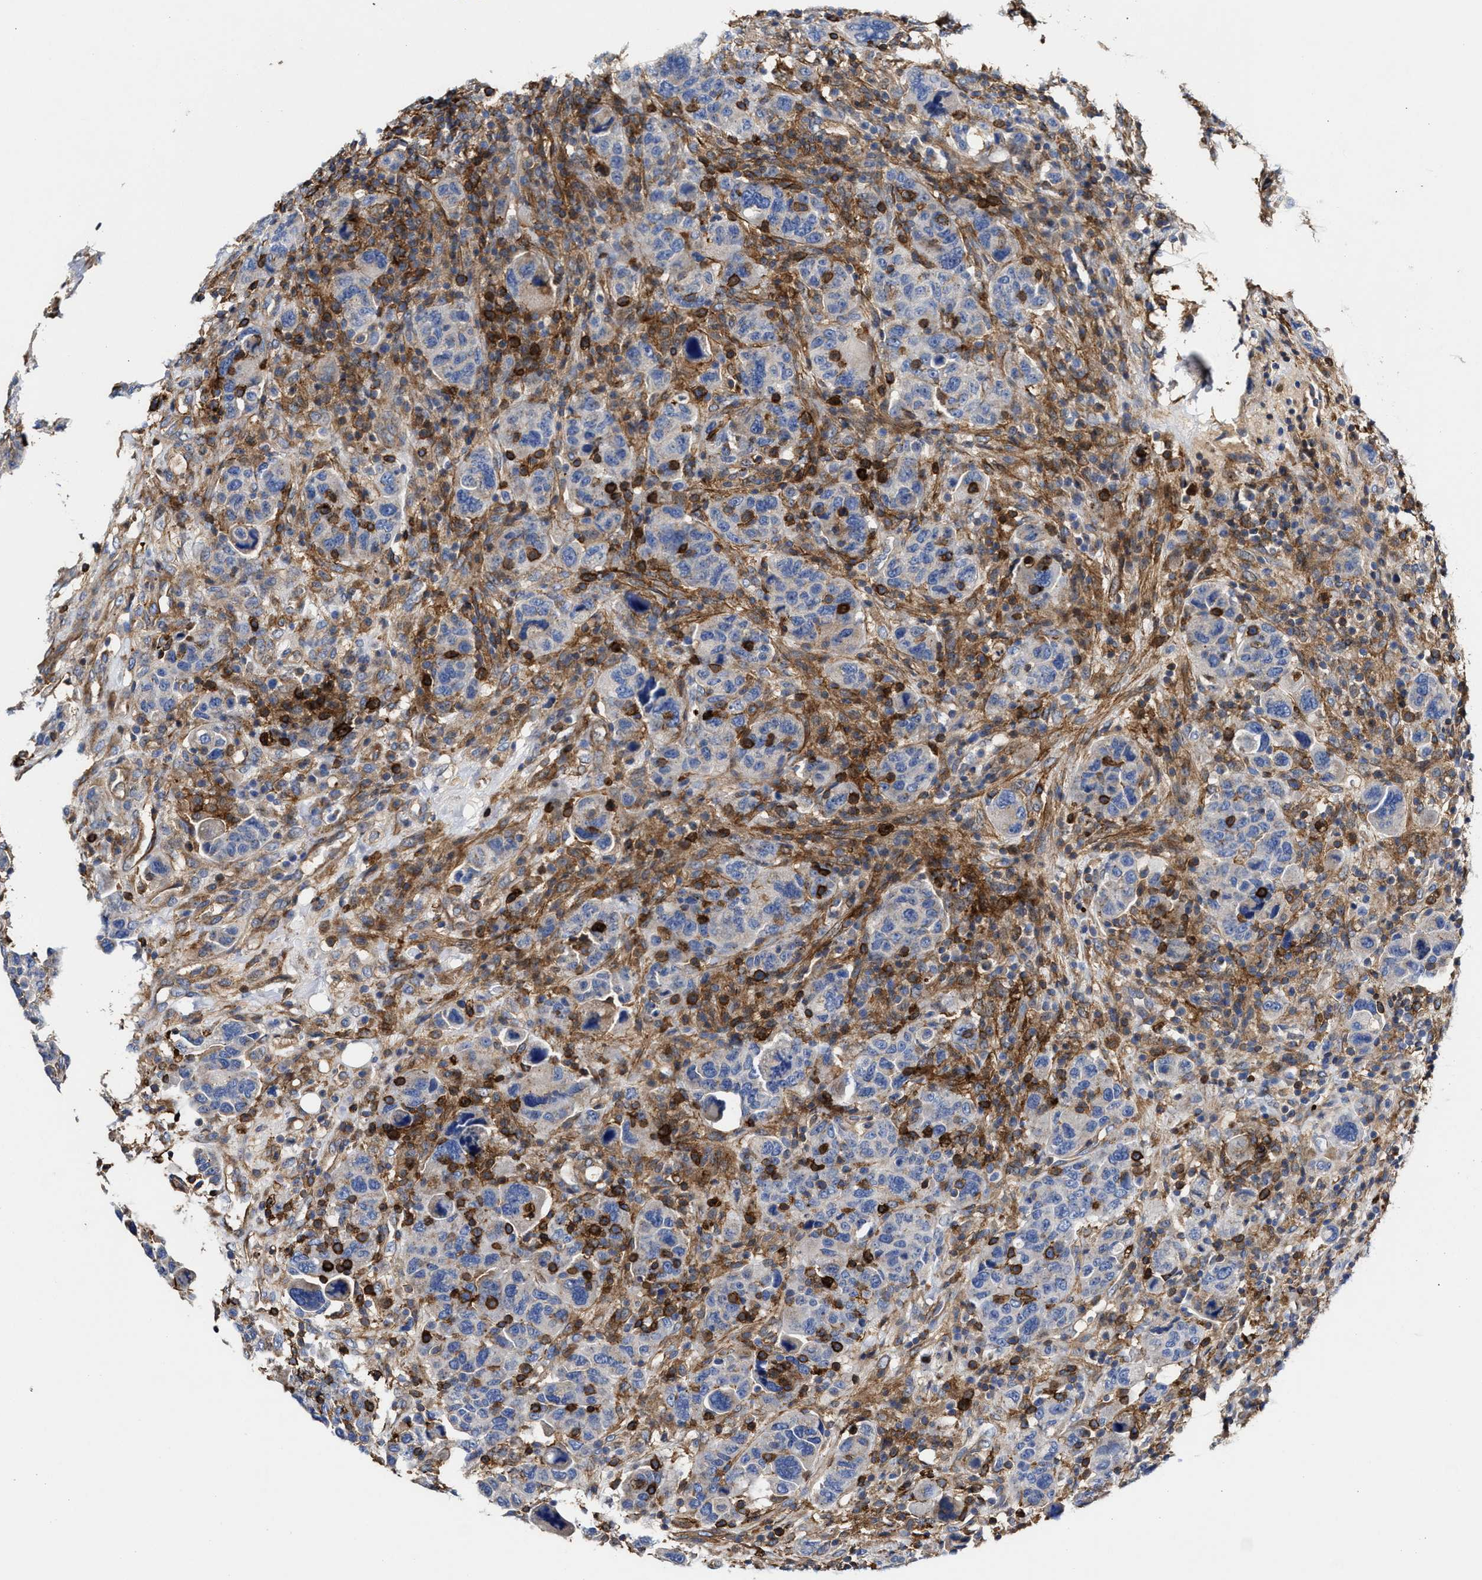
{"staining": {"intensity": "negative", "quantity": "none", "location": "none"}, "tissue": "breast cancer", "cell_type": "Tumor cells", "image_type": "cancer", "snomed": [{"axis": "morphology", "description": "Duct carcinoma"}, {"axis": "topography", "description": "Breast"}], "caption": "A high-resolution histopathology image shows IHC staining of infiltrating ductal carcinoma (breast), which reveals no significant staining in tumor cells.", "gene": "HS3ST5", "patient": {"sex": "female", "age": 37}}